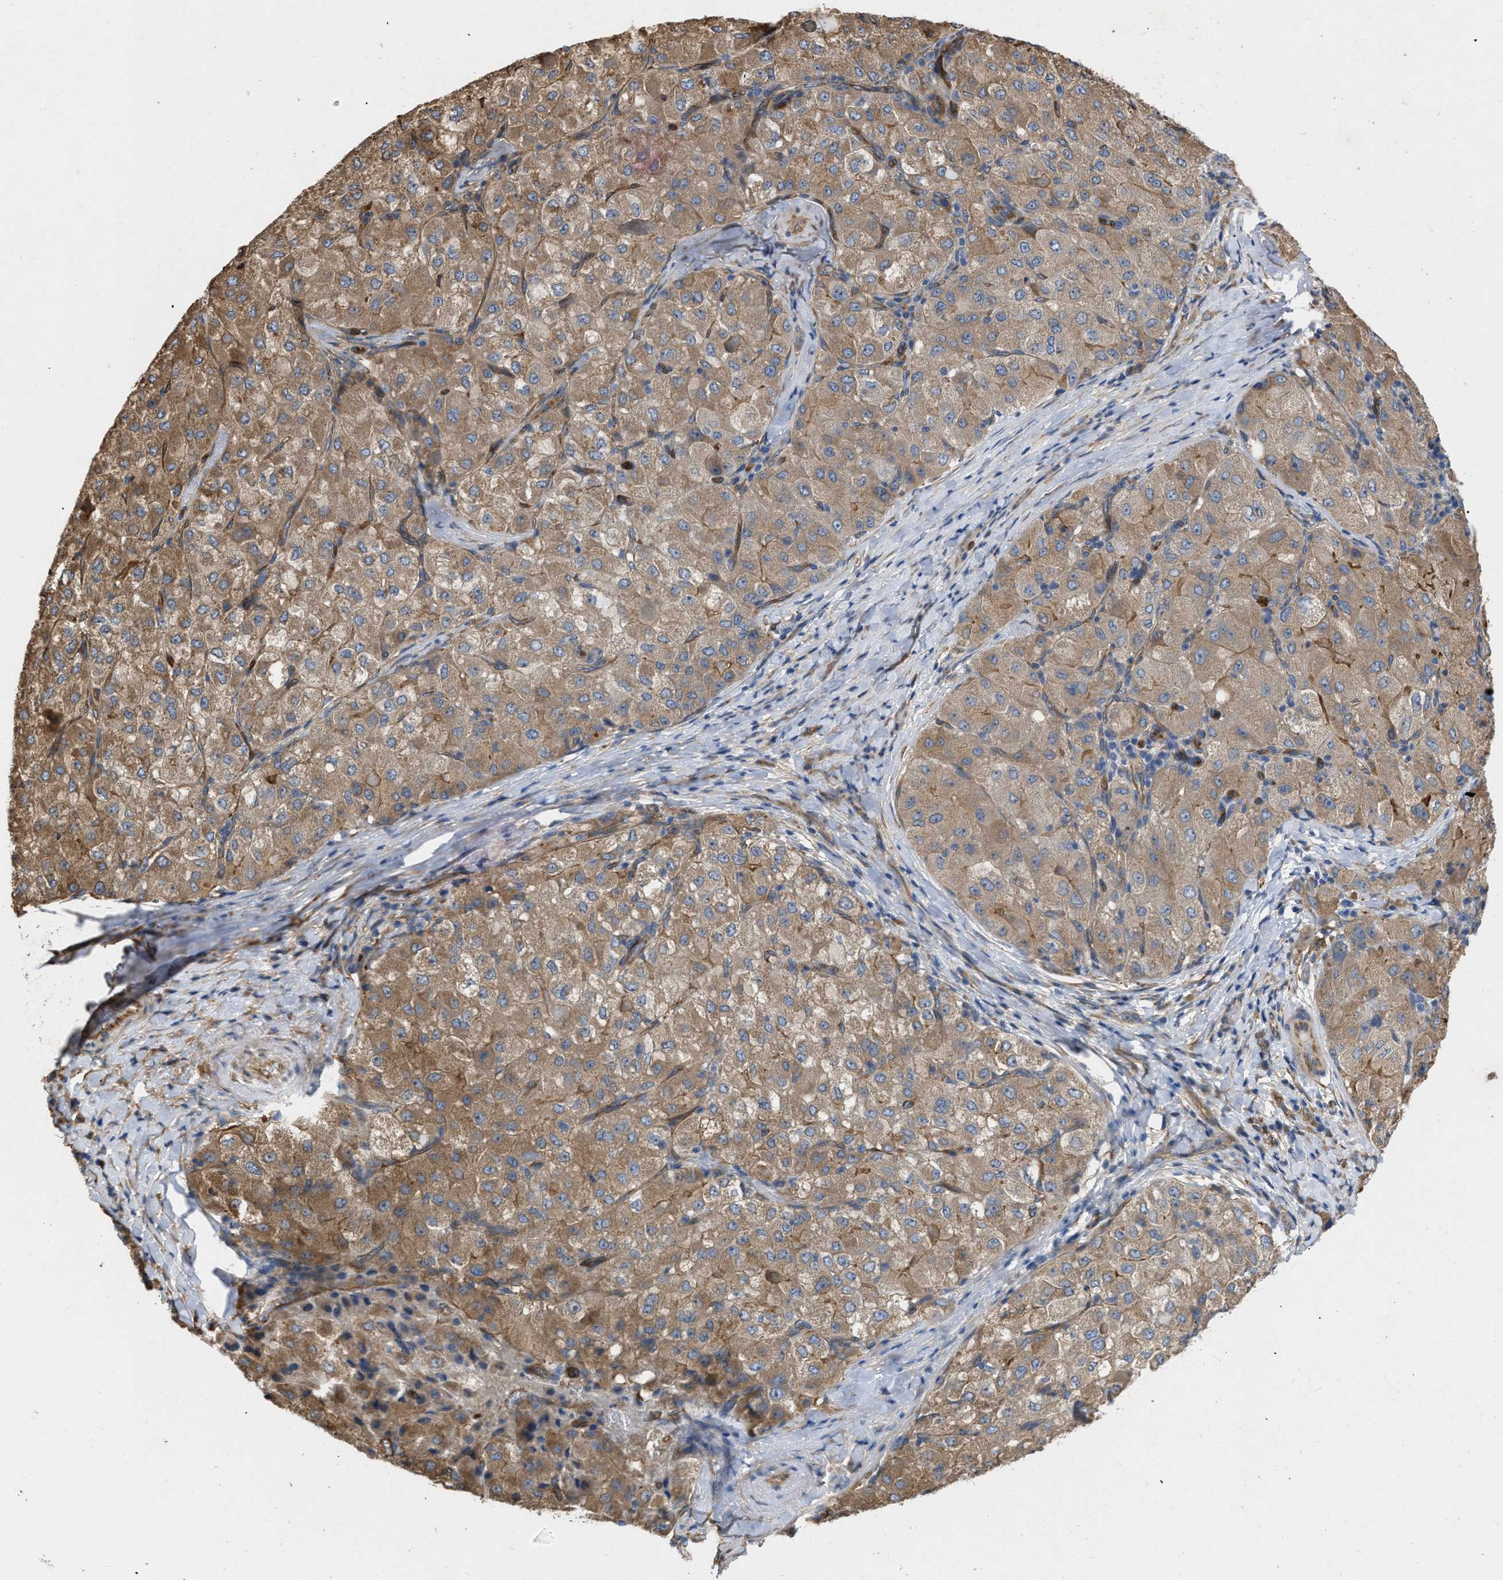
{"staining": {"intensity": "moderate", "quantity": ">75%", "location": "cytoplasmic/membranous"}, "tissue": "liver cancer", "cell_type": "Tumor cells", "image_type": "cancer", "snomed": [{"axis": "morphology", "description": "Carcinoma, Hepatocellular, NOS"}, {"axis": "topography", "description": "Liver"}], "caption": "Protein positivity by IHC displays moderate cytoplasmic/membranous positivity in about >75% of tumor cells in liver cancer.", "gene": "SLC4A11", "patient": {"sex": "male", "age": 80}}